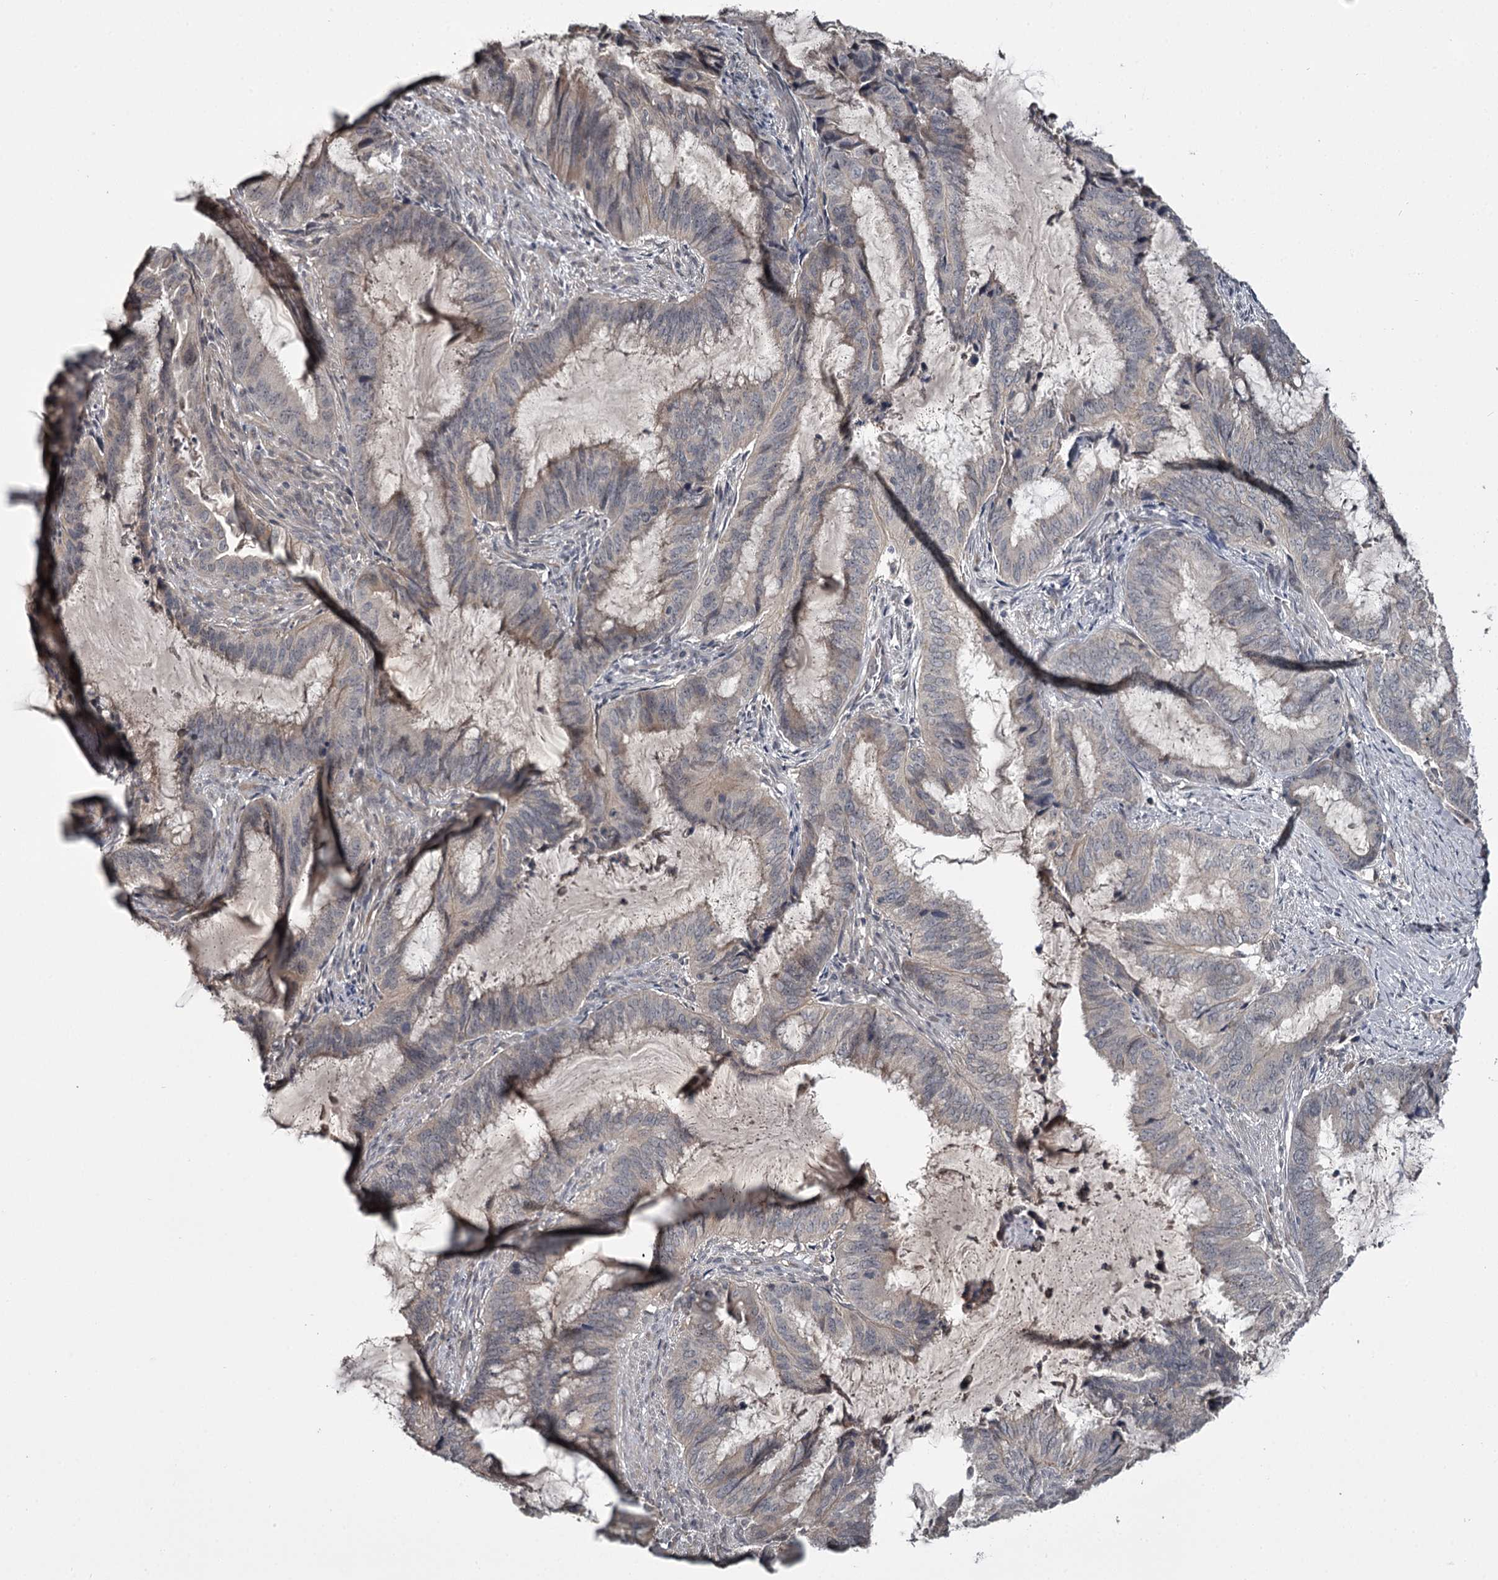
{"staining": {"intensity": "weak", "quantity": "<25%", "location": "cytoplasmic/membranous"}, "tissue": "endometrial cancer", "cell_type": "Tumor cells", "image_type": "cancer", "snomed": [{"axis": "morphology", "description": "Adenocarcinoma, NOS"}, {"axis": "topography", "description": "Endometrium"}], "caption": "An IHC histopathology image of endometrial cancer is shown. There is no staining in tumor cells of endometrial cancer. (DAB (3,3'-diaminobenzidine) immunohistochemistry with hematoxylin counter stain).", "gene": "CWF19L2", "patient": {"sex": "female", "age": 51}}